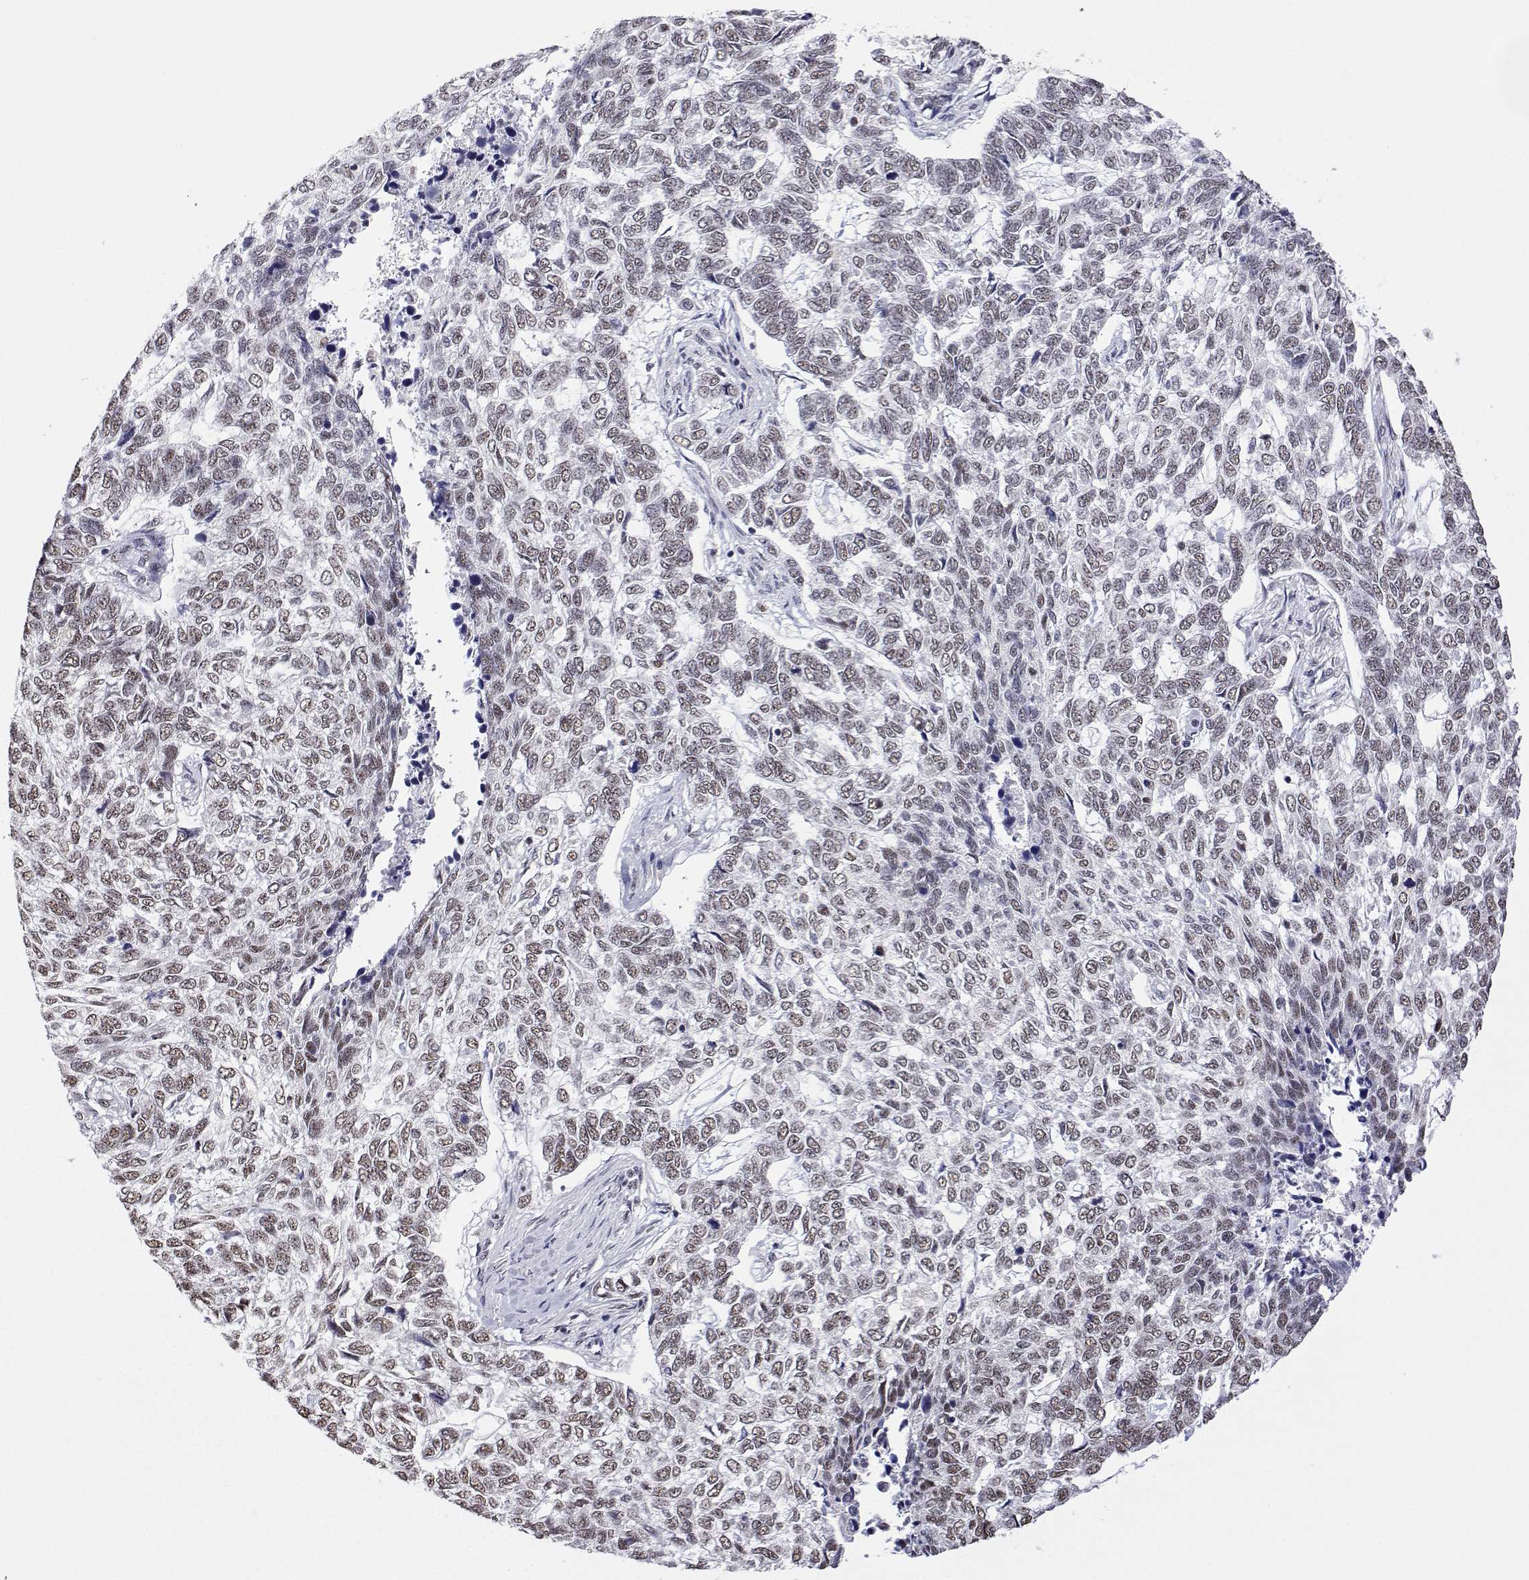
{"staining": {"intensity": "moderate", "quantity": ">75%", "location": "nuclear"}, "tissue": "skin cancer", "cell_type": "Tumor cells", "image_type": "cancer", "snomed": [{"axis": "morphology", "description": "Basal cell carcinoma"}, {"axis": "topography", "description": "Skin"}], "caption": "Skin cancer (basal cell carcinoma) stained with immunohistochemistry (IHC) exhibits moderate nuclear expression in about >75% of tumor cells. (Stains: DAB in brown, nuclei in blue, Microscopy: brightfield microscopy at high magnification).", "gene": "ADAR", "patient": {"sex": "female", "age": 65}}